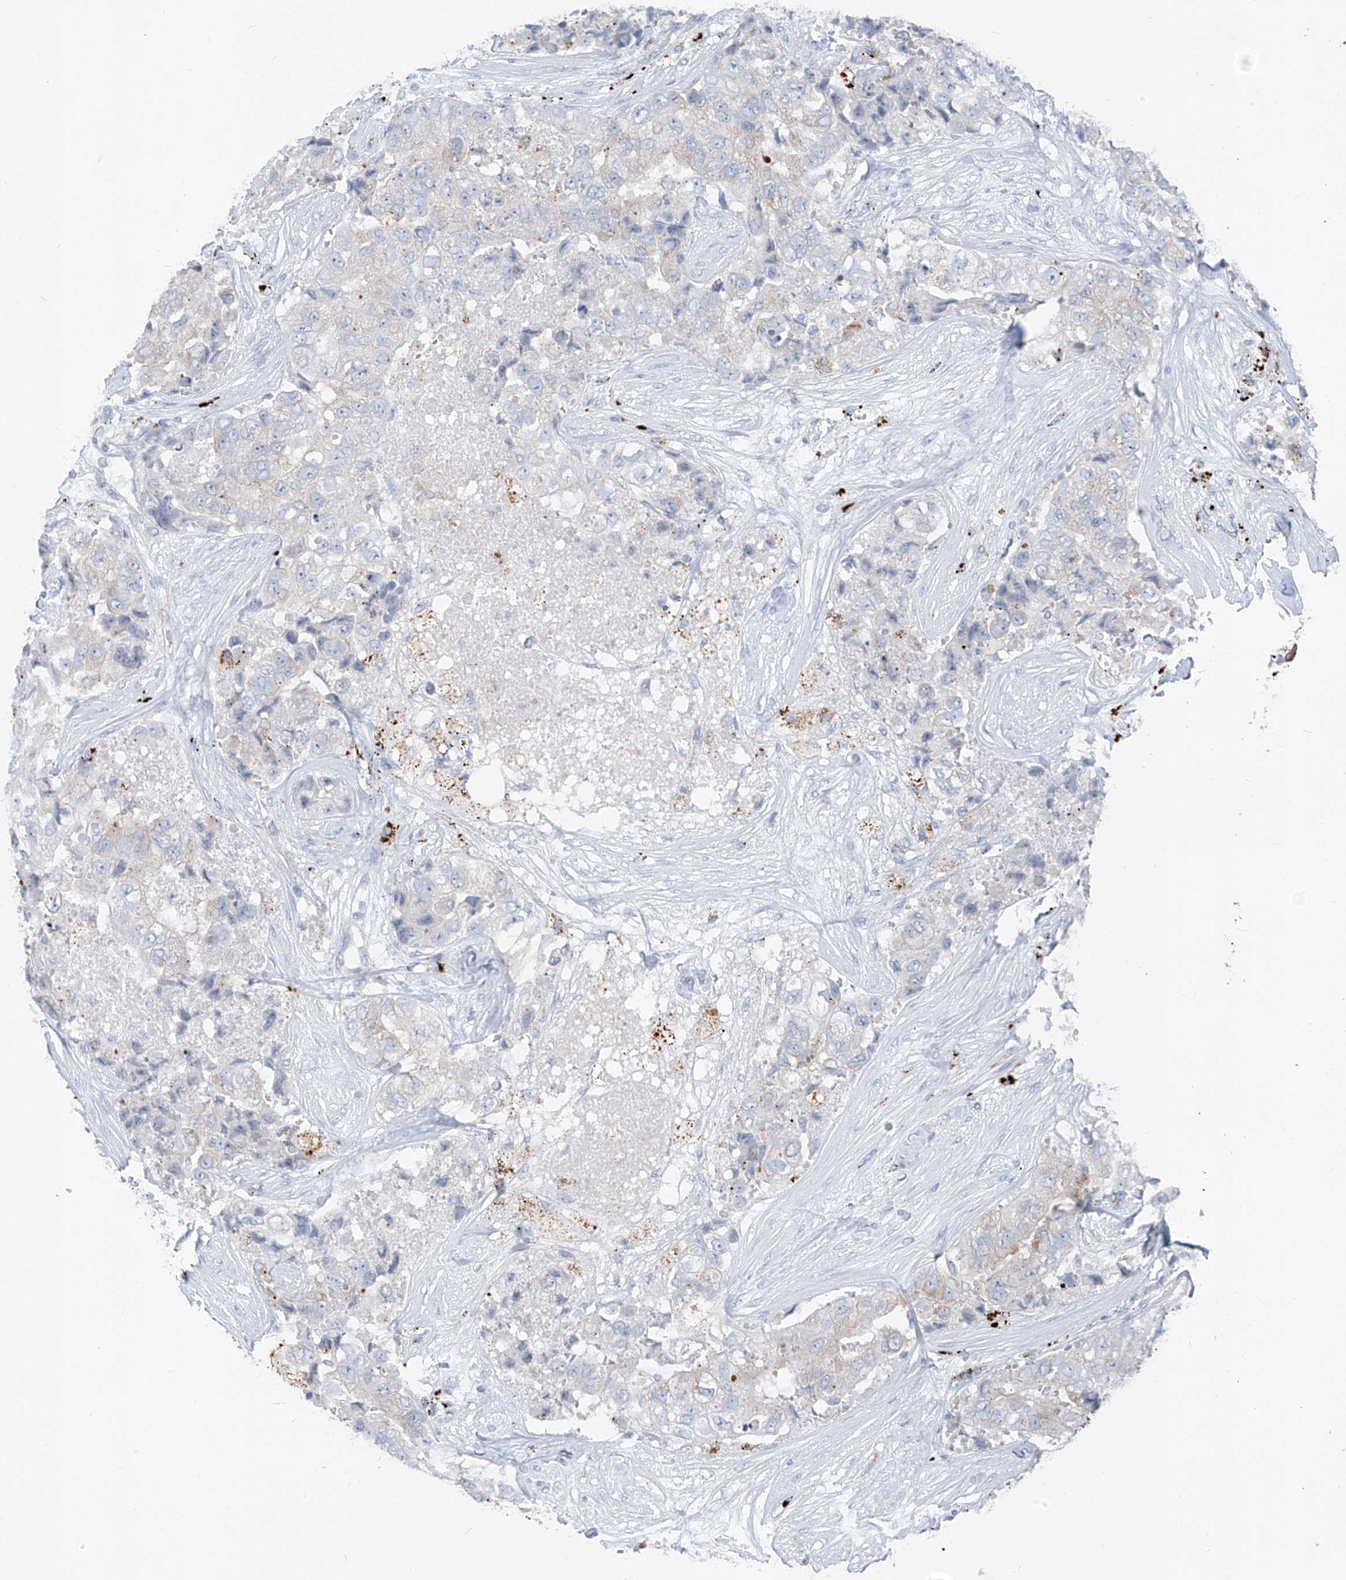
{"staining": {"intensity": "negative", "quantity": "none", "location": "none"}, "tissue": "breast cancer", "cell_type": "Tumor cells", "image_type": "cancer", "snomed": [{"axis": "morphology", "description": "Duct carcinoma"}, {"axis": "topography", "description": "Breast"}], "caption": "The photomicrograph exhibits no staining of tumor cells in breast cancer. (DAB (3,3'-diaminobenzidine) IHC, high magnification).", "gene": "GPR137C", "patient": {"sex": "female", "age": 62}}